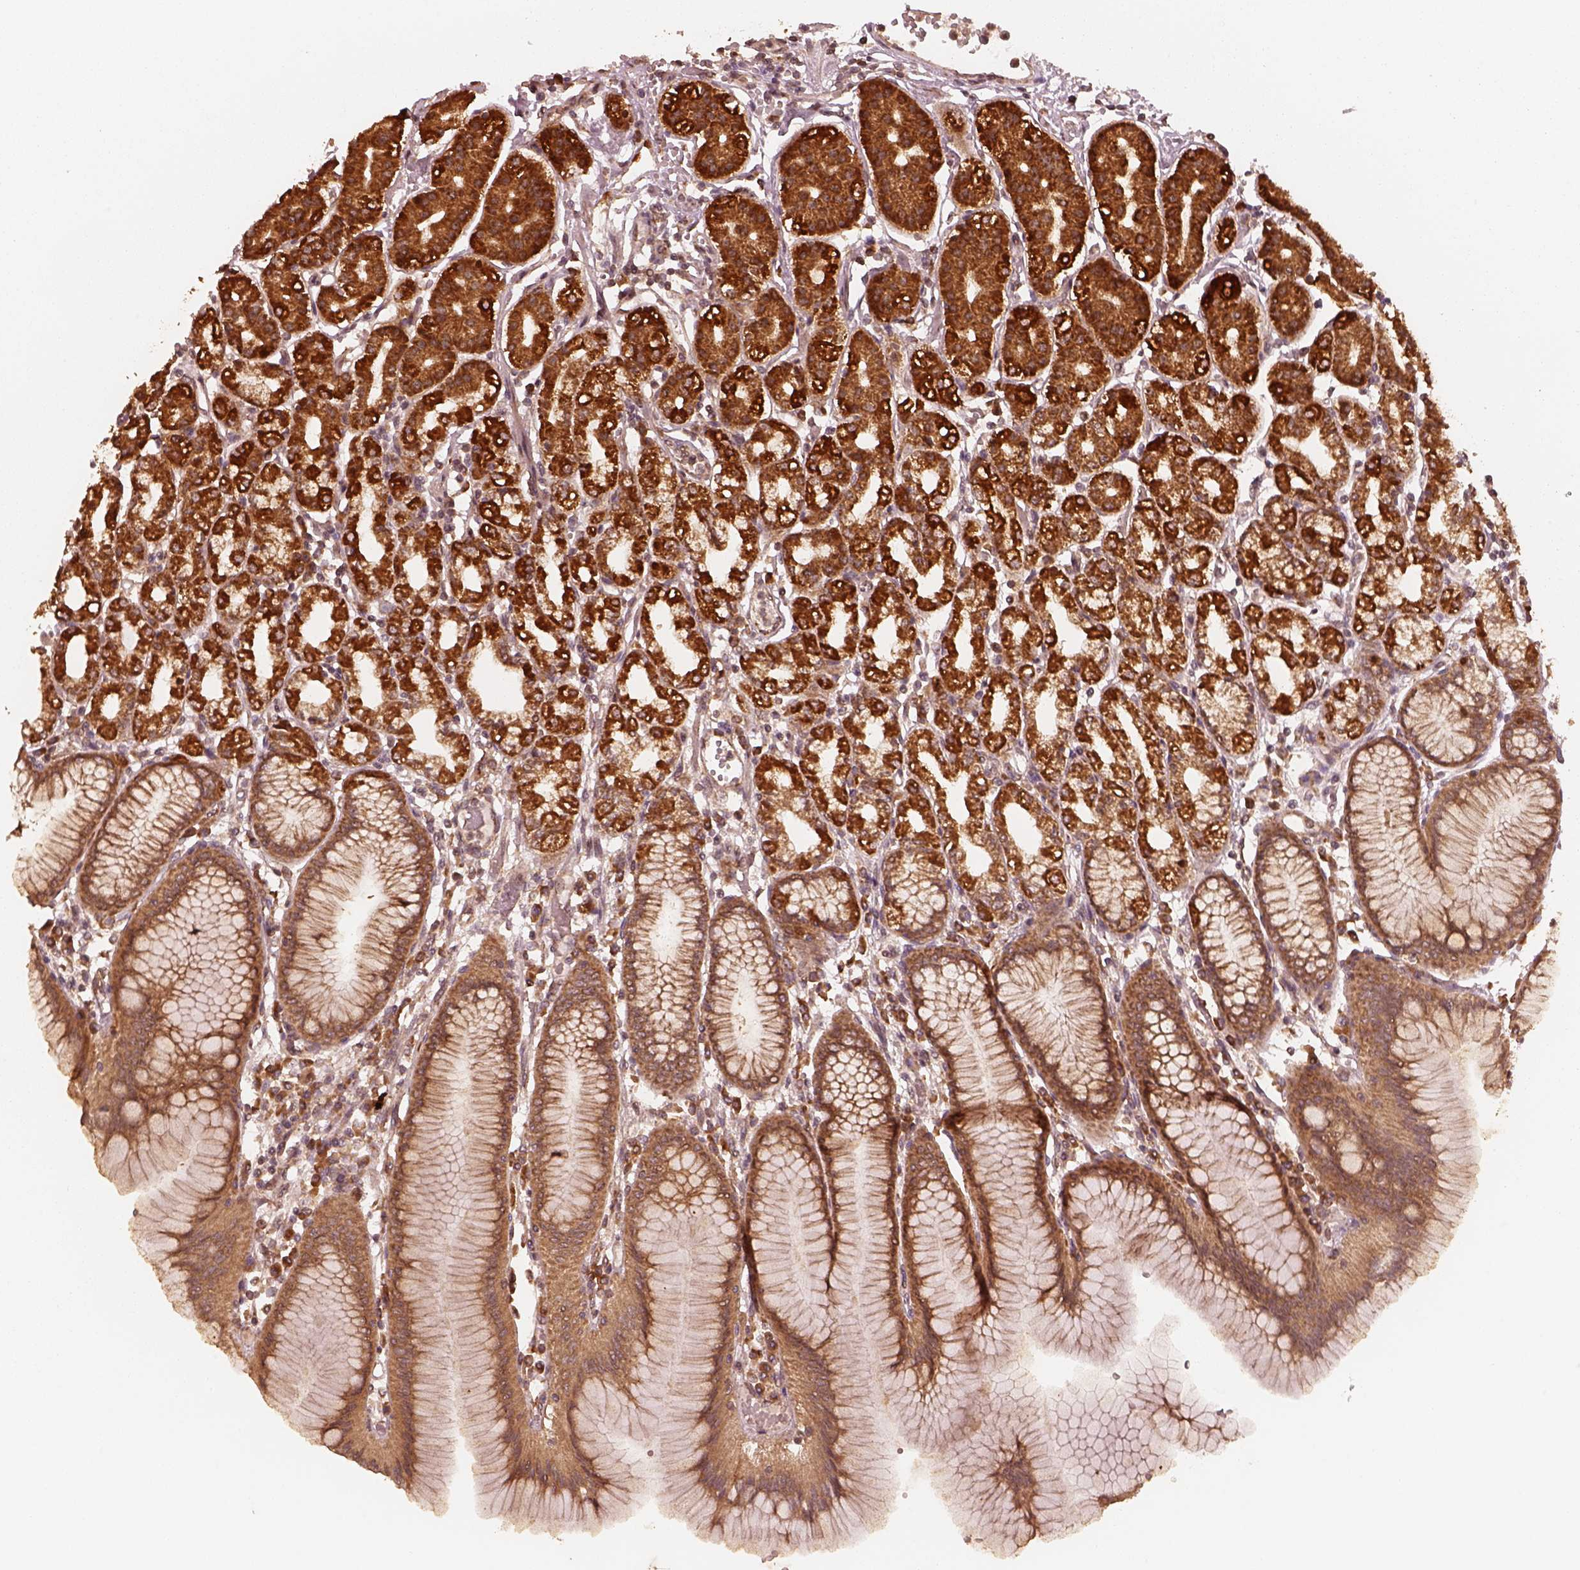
{"staining": {"intensity": "strong", "quantity": ">75%", "location": "cytoplasmic/membranous"}, "tissue": "stomach", "cell_type": "Glandular cells", "image_type": "normal", "snomed": [{"axis": "morphology", "description": "Normal tissue, NOS"}, {"axis": "topography", "description": "Skeletal muscle"}, {"axis": "topography", "description": "Stomach"}], "caption": "A micrograph of stomach stained for a protein demonstrates strong cytoplasmic/membranous brown staining in glandular cells. (Brightfield microscopy of DAB IHC at high magnification).", "gene": "DNAJC25", "patient": {"sex": "female", "age": 57}}